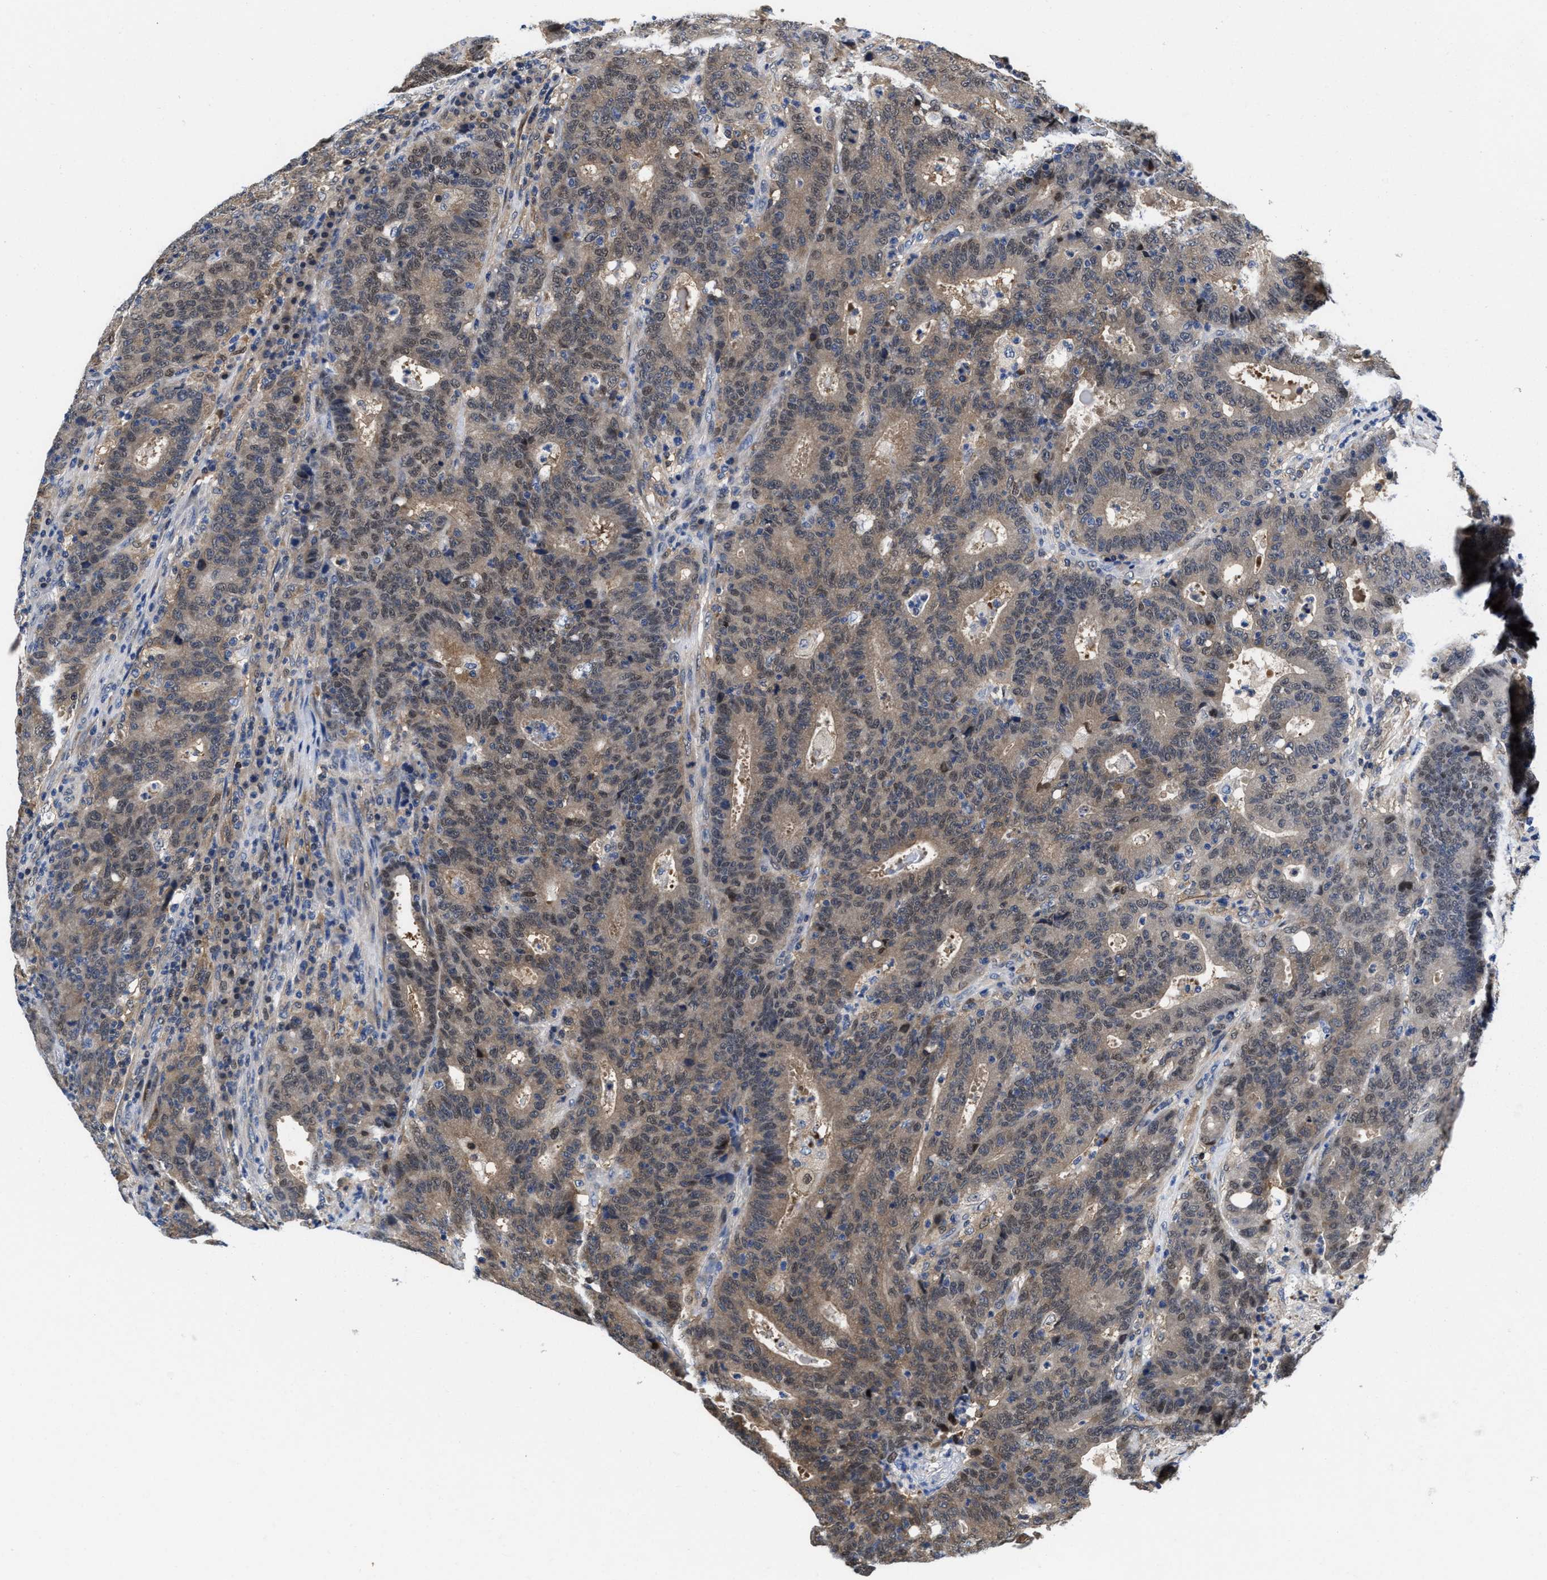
{"staining": {"intensity": "strong", "quantity": "<25%", "location": "nuclear"}, "tissue": "colorectal cancer", "cell_type": "Tumor cells", "image_type": "cancer", "snomed": [{"axis": "morphology", "description": "Adenocarcinoma, NOS"}, {"axis": "topography", "description": "Colon"}], "caption": "Adenocarcinoma (colorectal) was stained to show a protein in brown. There is medium levels of strong nuclear expression in about <25% of tumor cells. (Stains: DAB (3,3'-diaminobenzidine) in brown, nuclei in blue, Microscopy: brightfield microscopy at high magnification).", "gene": "KIF12", "patient": {"sex": "female", "age": 75}}